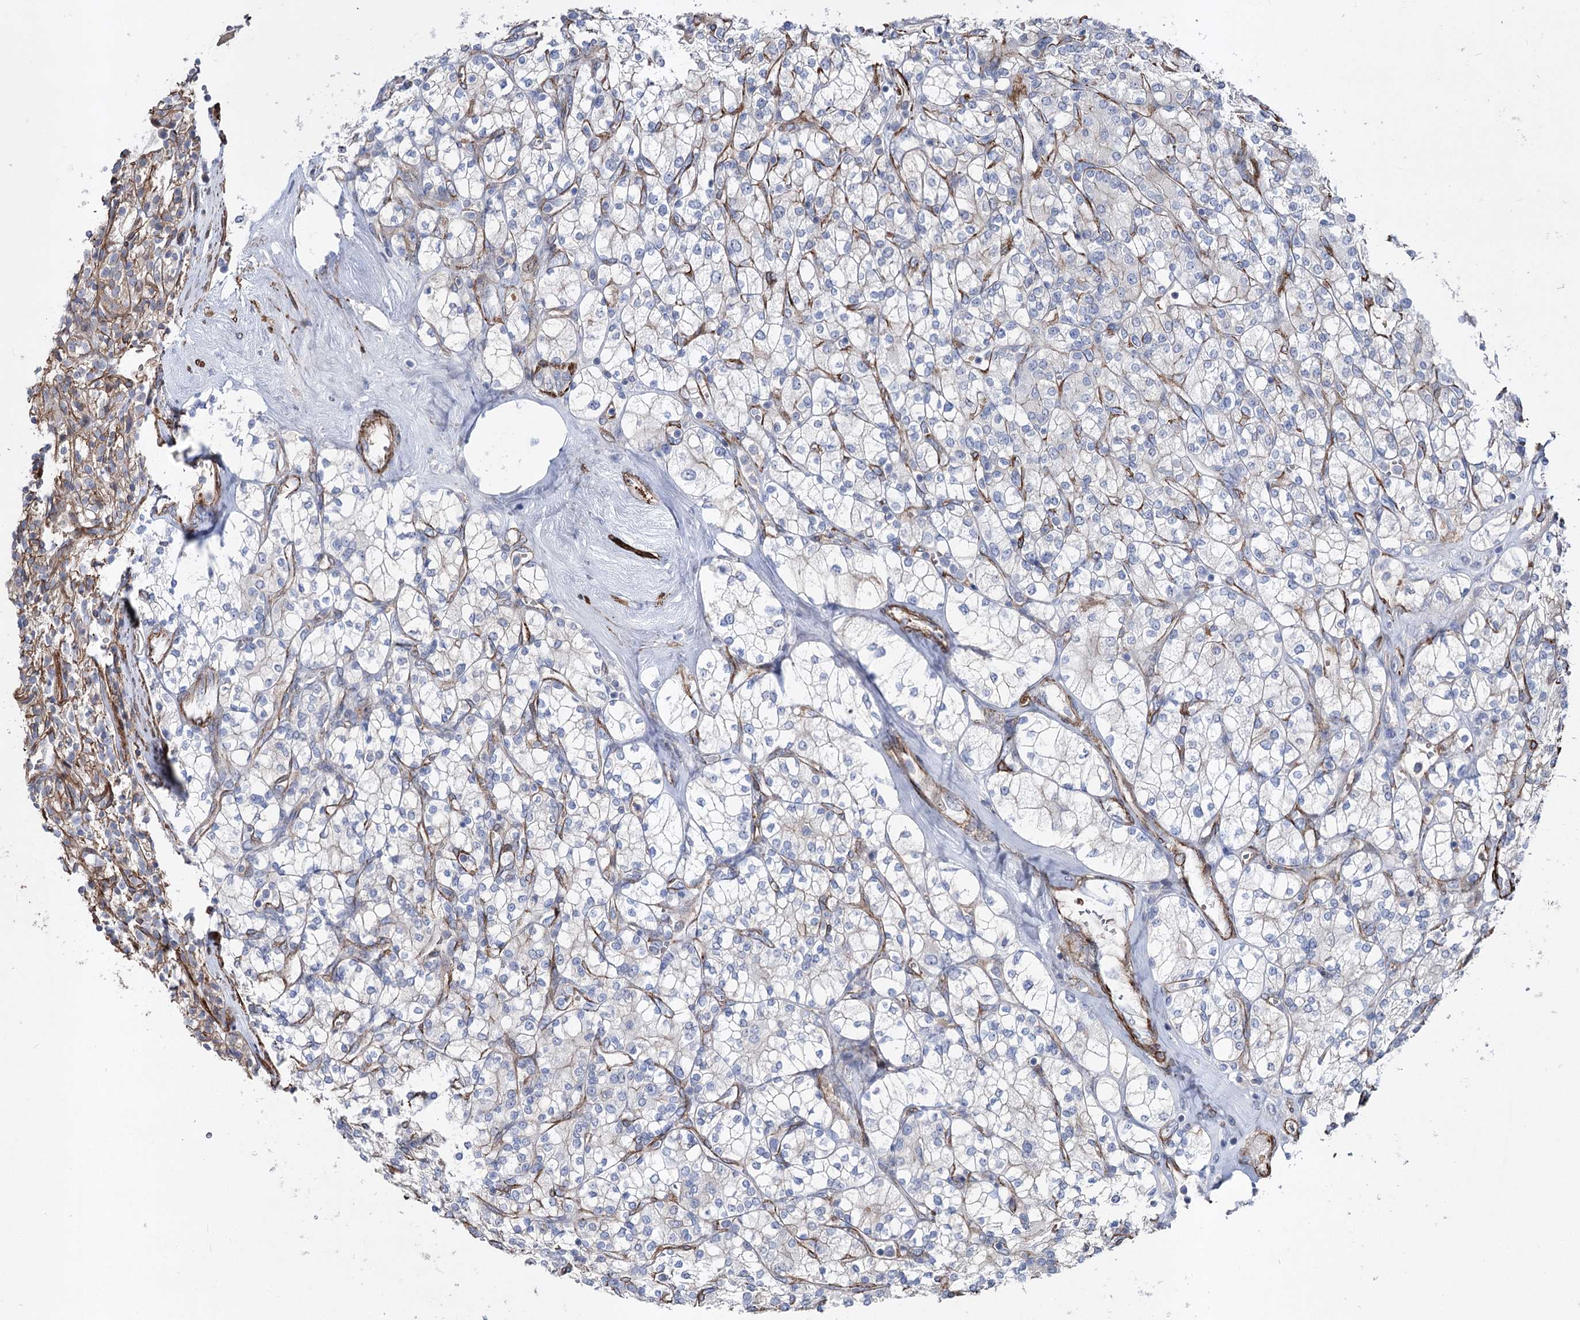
{"staining": {"intensity": "weak", "quantity": "<25%", "location": "cytoplasmic/membranous"}, "tissue": "renal cancer", "cell_type": "Tumor cells", "image_type": "cancer", "snomed": [{"axis": "morphology", "description": "Adenocarcinoma, NOS"}, {"axis": "topography", "description": "Kidney"}], "caption": "IHC photomicrograph of renal adenocarcinoma stained for a protein (brown), which exhibits no expression in tumor cells.", "gene": "ARHGAP20", "patient": {"sex": "male", "age": 77}}